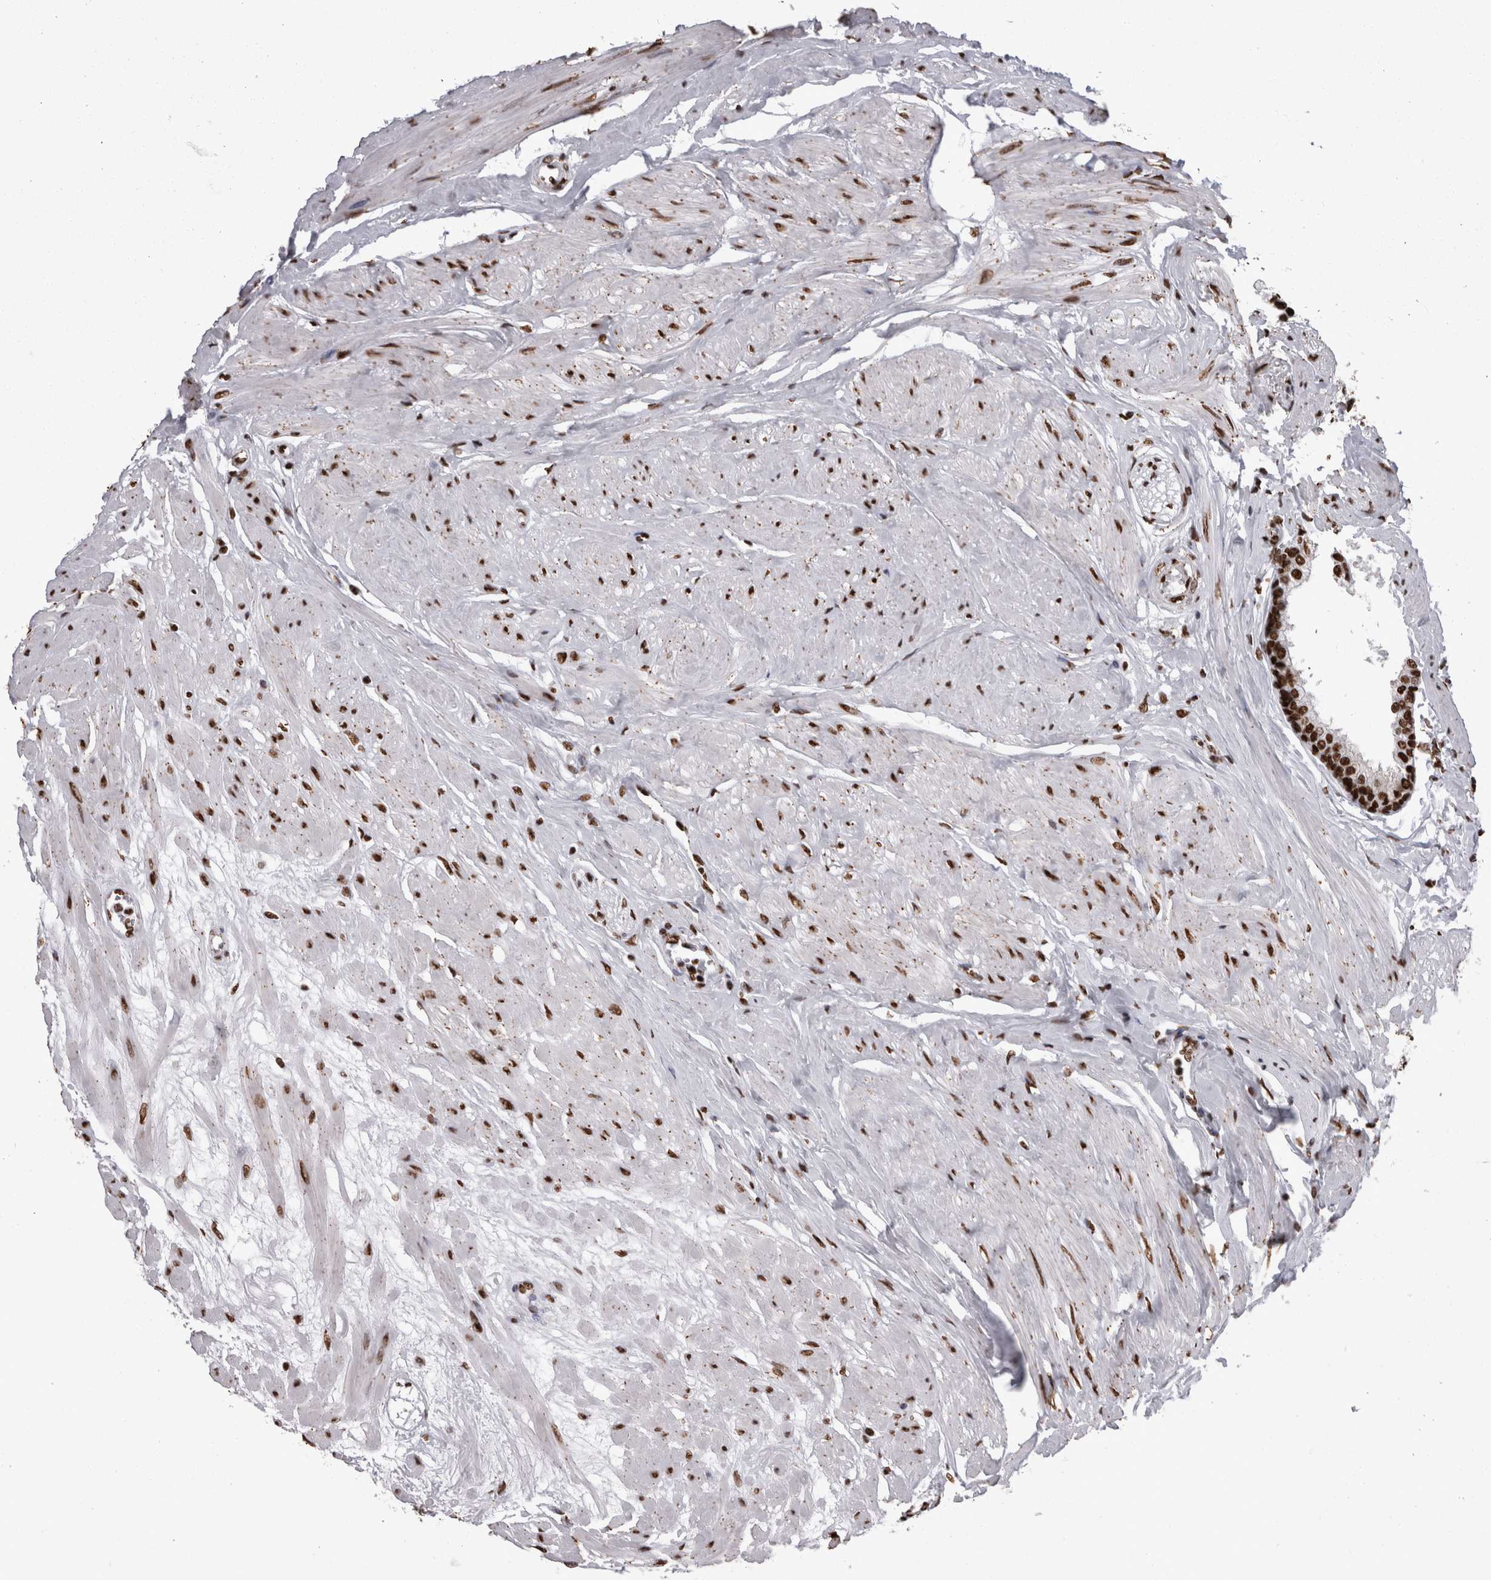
{"staining": {"intensity": "strong", "quantity": ">75%", "location": "nuclear"}, "tissue": "seminal vesicle", "cell_type": "Glandular cells", "image_type": "normal", "snomed": [{"axis": "morphology", "description": "Normal tissue, NOS"}, {"axis": "topography", "description": "Prostate"}, {"axis": "topography", "description": "Seminal veicle"}], "caption": "Protein staining exhibits strong nuclear expression in approximately >75% of glandular cells in benign seminal vesicle.", "gene": "HNRNPM", "patient": {"sex": "male", "age": 60}}